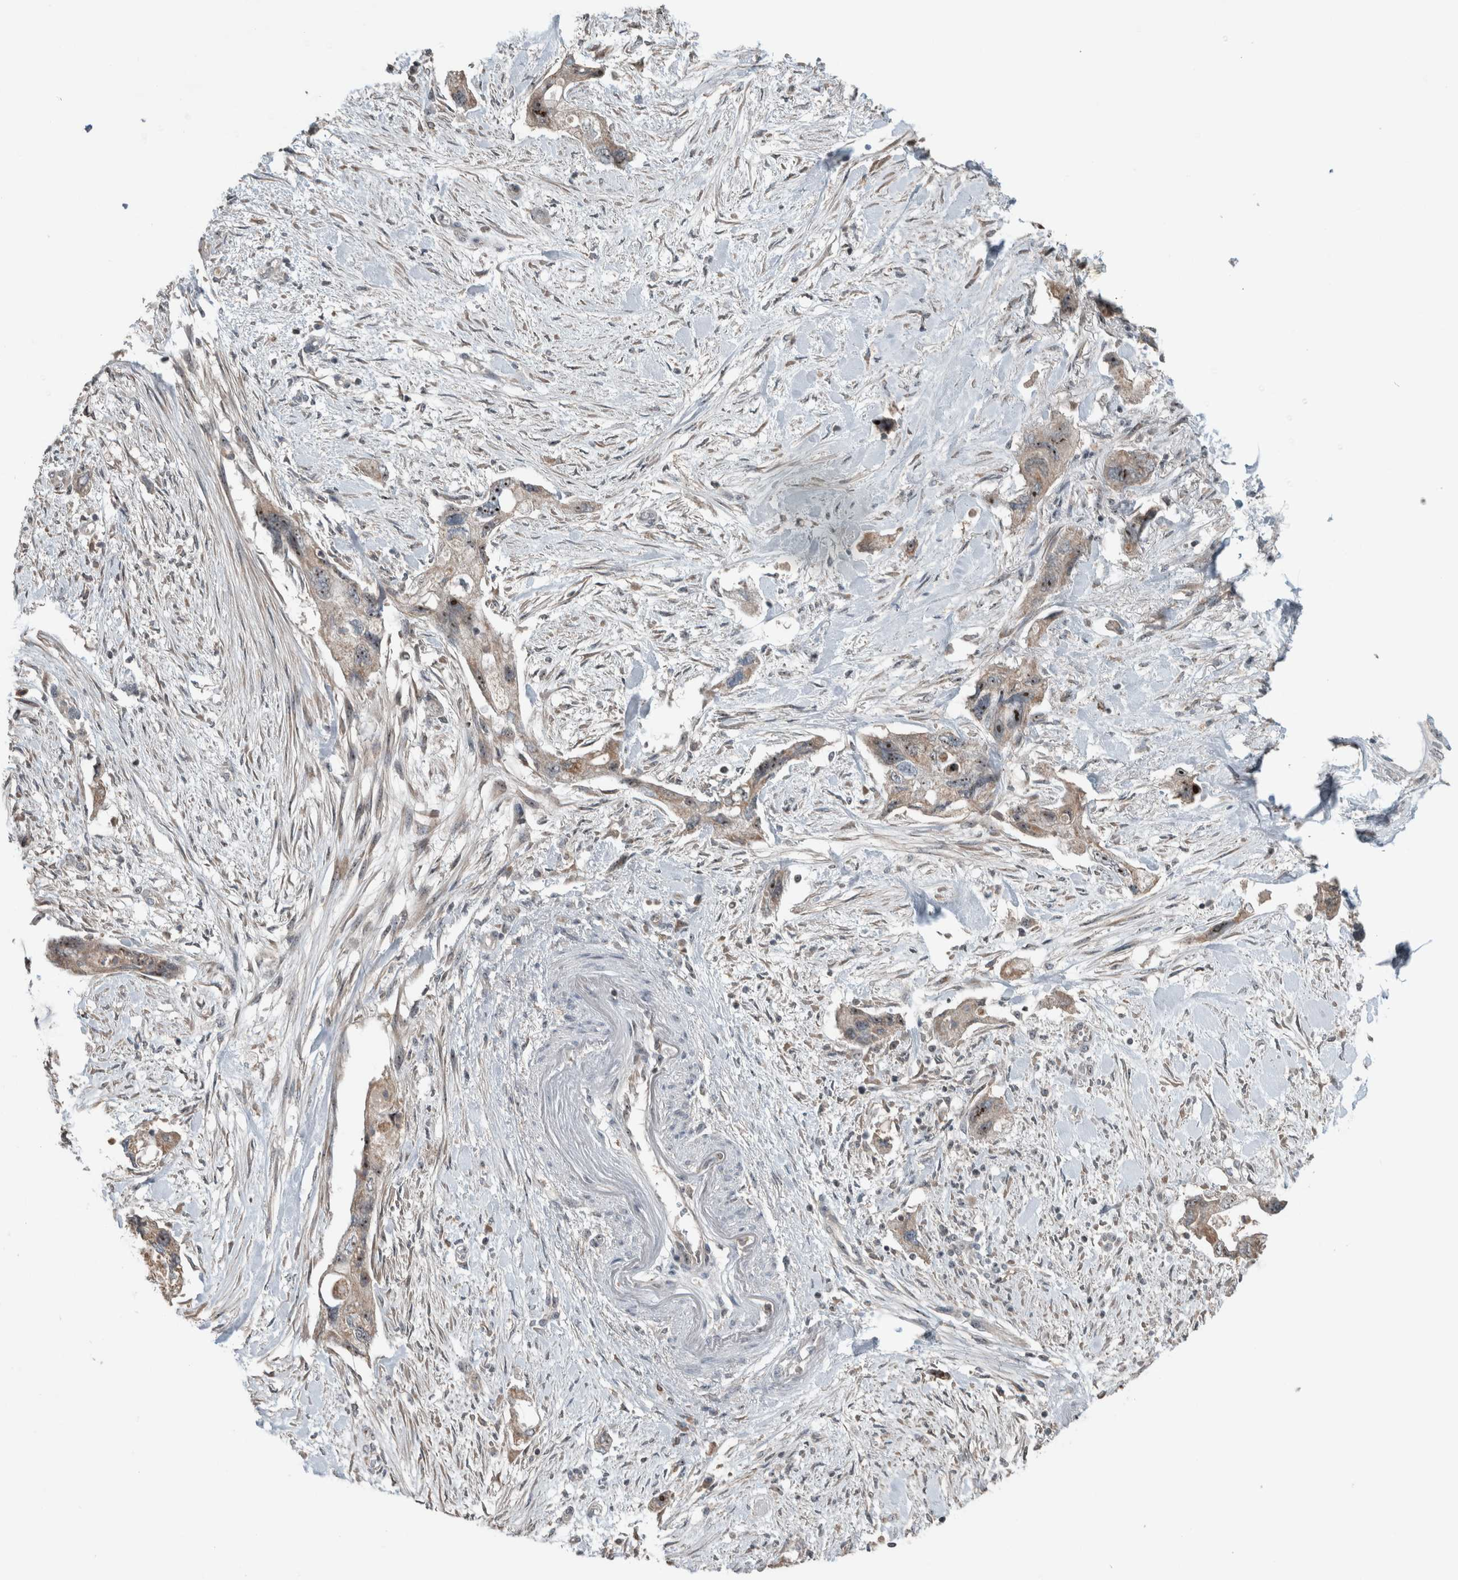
{"staining": {"intensity": "weak", "quantity": ">75%", "location": "cytoplasmic/membranous,nuclear"}, "tissue": "pancreatic cancer", "cell_type": "Tumor cells", "image_type": "cancer", "snomed": [{"axis": "morphology", "description": "Adenocarcinoma, NOS"}, {"axis": "topography", "description": "Pancreas"}], "caption": "Approximately >75% of tumor cells in pancreatic cancer demonstrate weak cytoplasmic/membranous and nuclear protein staining as visualized by brown immunohistochemical staining.", "gene": "RPF1", "patient": {"sex": "female", "age": 73}}